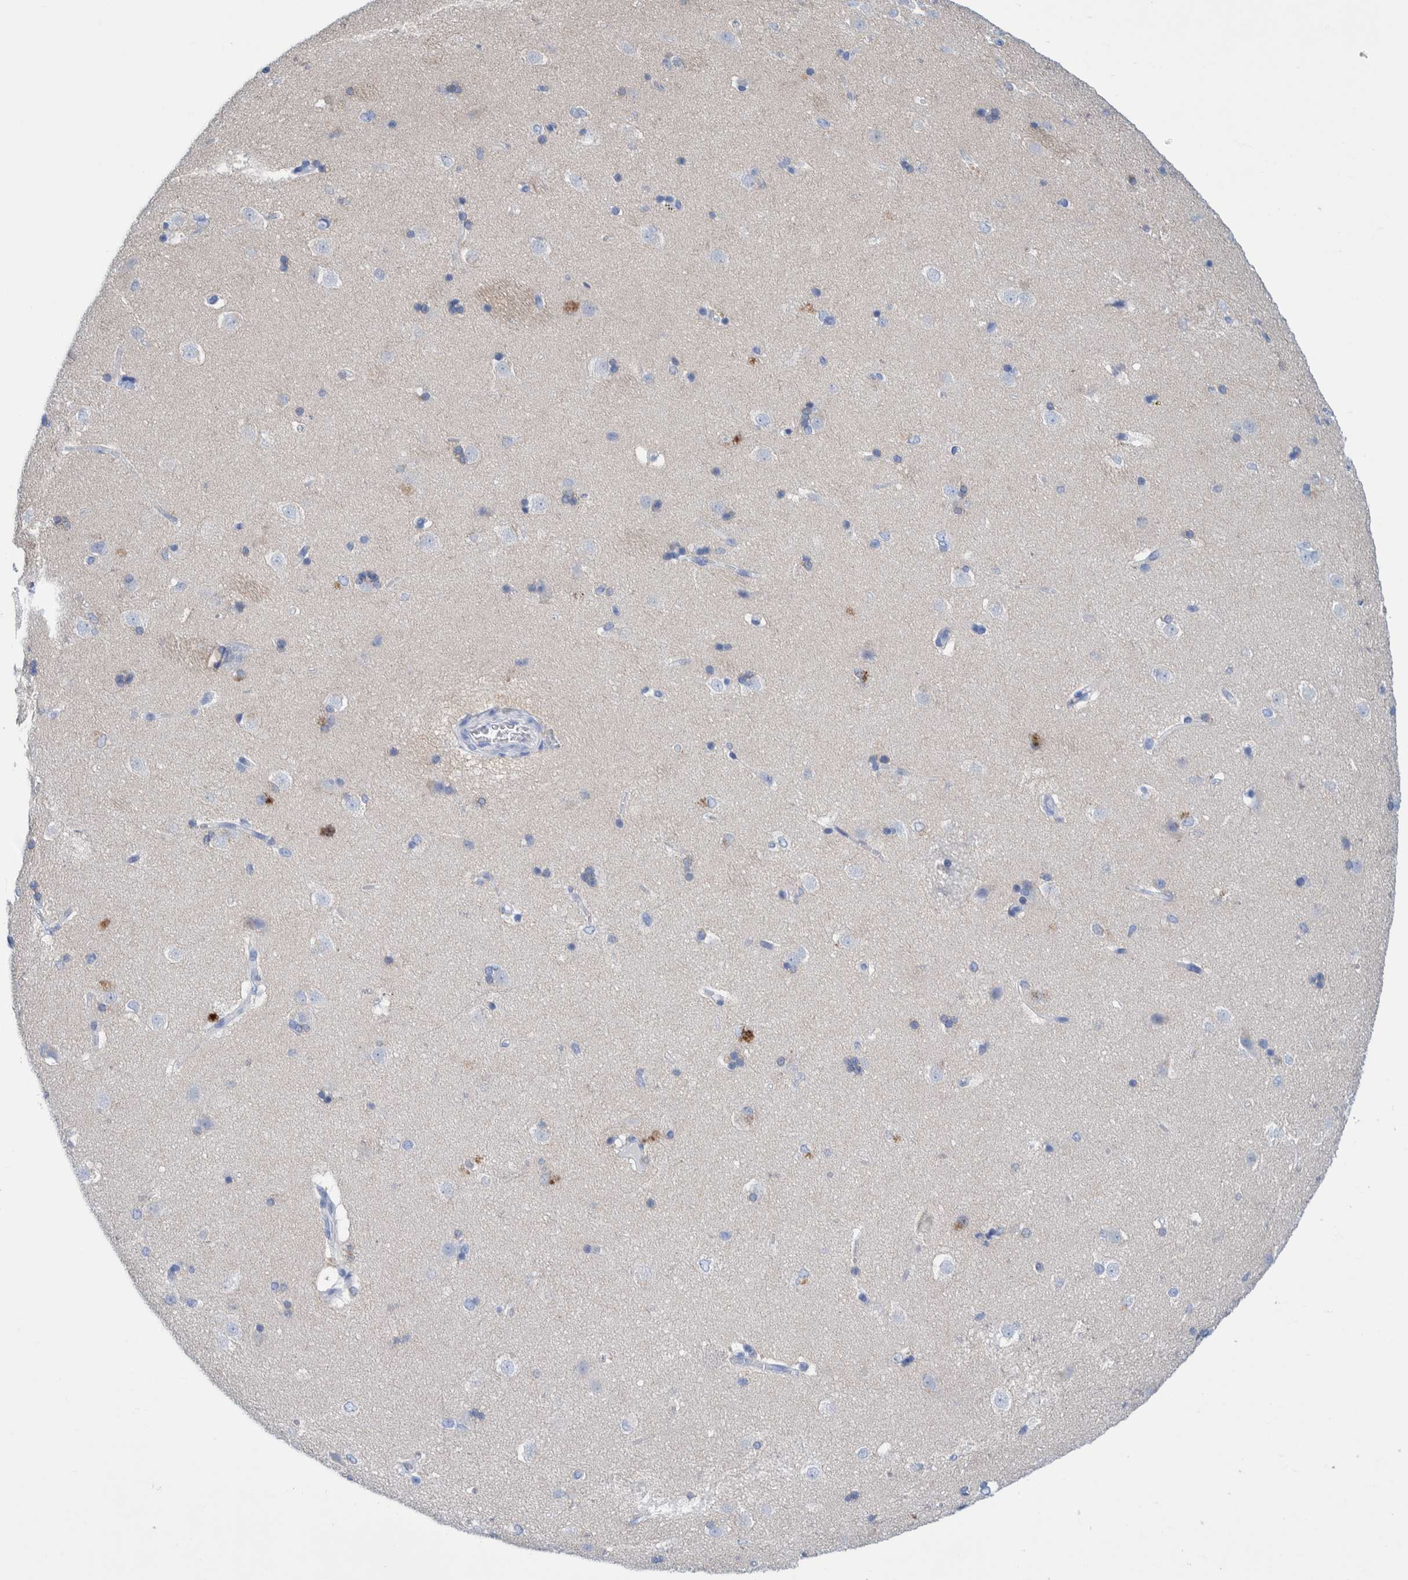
{"staining": {"intensity": "moderate", "quantity": "<25%", "location": "cytoplasmic/membranous"}, "tissue": "caudate", "cell_type": "Glial cells", "image_type": "normal", "snomed": [{"axis": "morphology", "description": "Normal tissue, NOS"}, {"axis": "topography", "description": "Lateral ventricle wall"}], "caption": "Protein expression analysis of unremarkable caudate displays moderate cytoplasmic/membranous staining in approximately <25% of glial cells. (Stains: DAB in brown, nuclei in blue, Microscopy: brightfield microscopy at high magnification).", "gene": "PERP", "patient": {"sex": "female", "age": 19}}